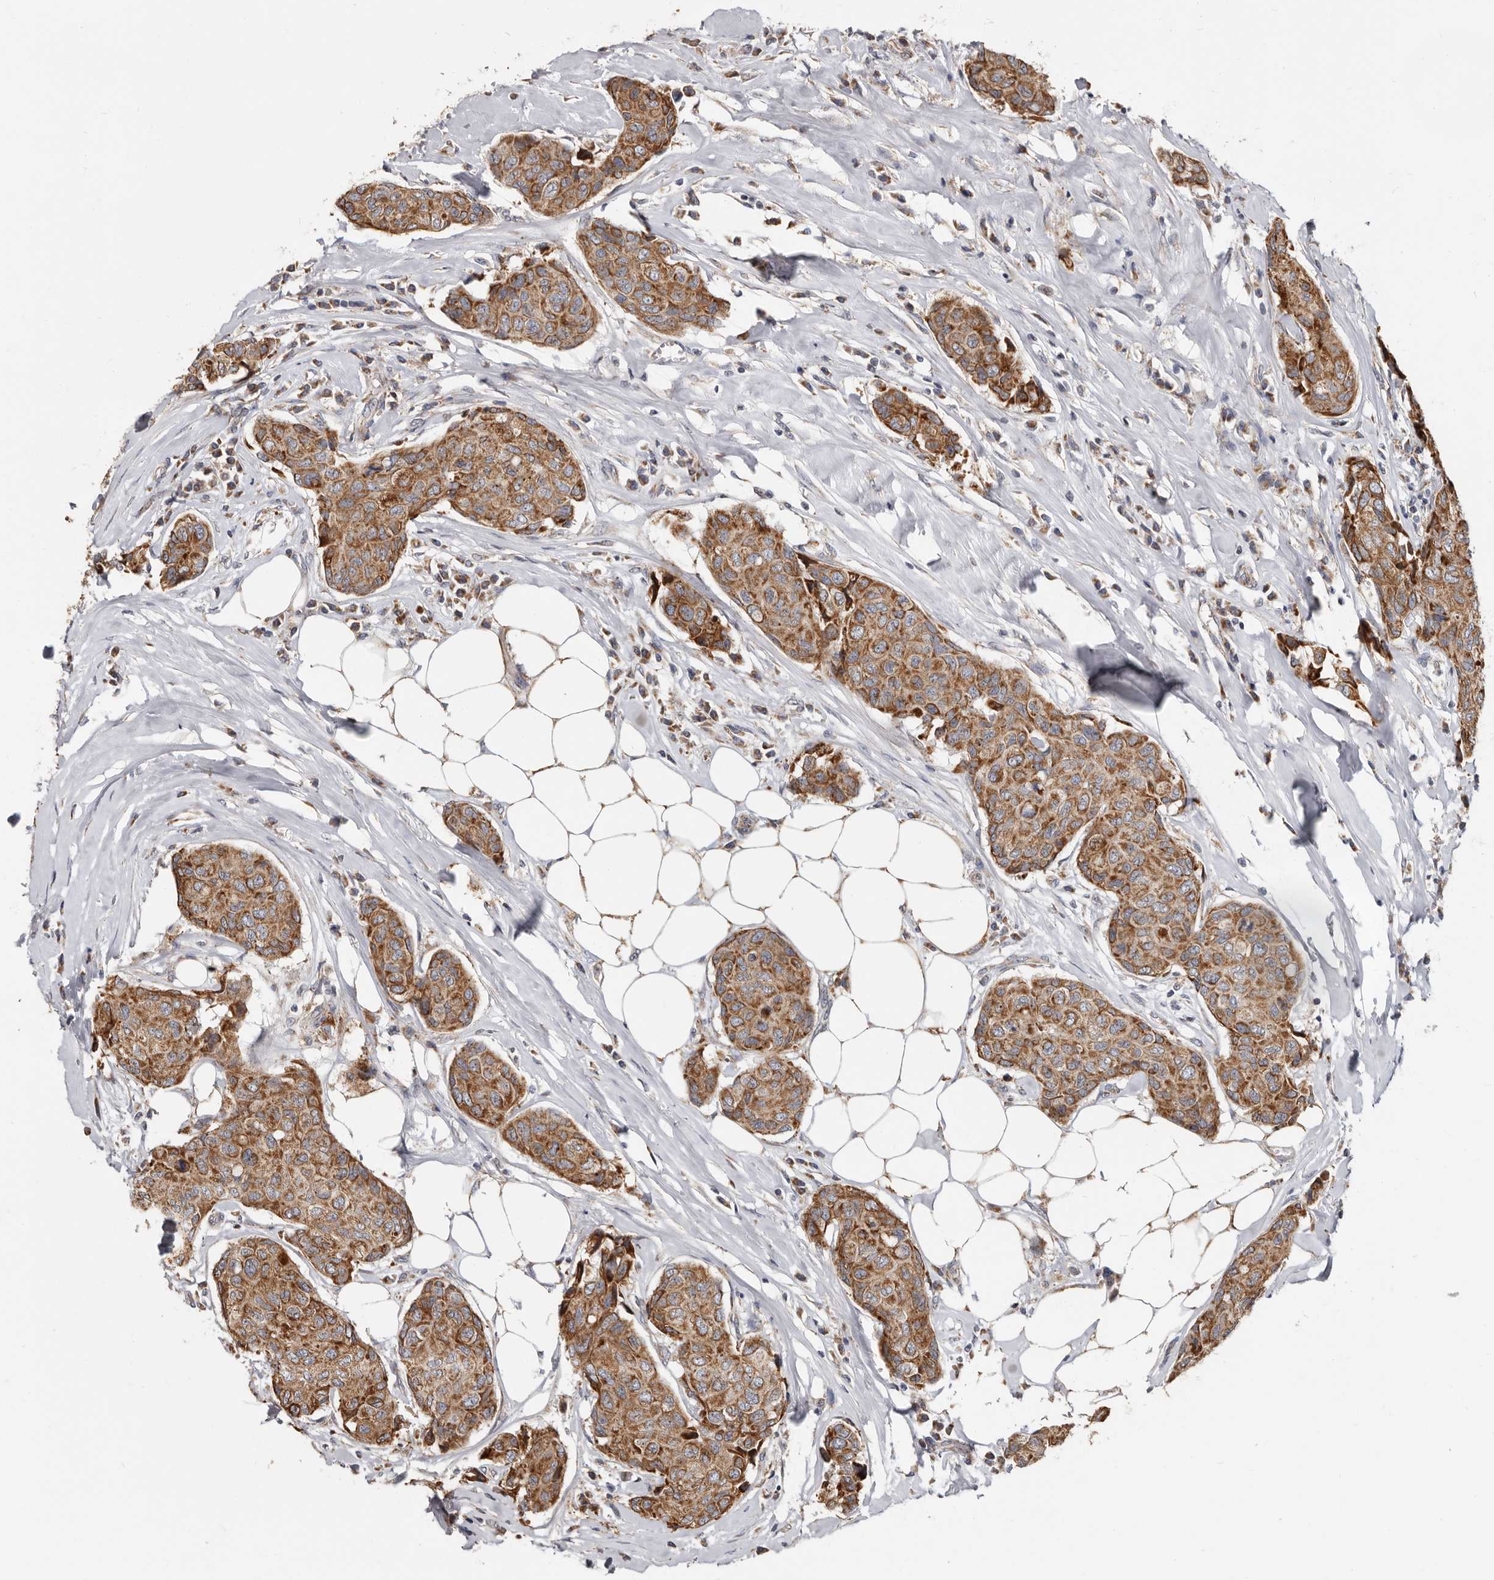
{"staining": {"intensity": "moderate", "quantity": ">75%", "location": "cytoplasmic/membranous"}, "tissue": "breast cancer", "cell_type": "Tumor cells", "image_type": "cancer", "snomed": [{"axis": "morphology", "description": "Duct carcinoma"}, {"axis": "topography", "description": "Breast"}], "caption": "Immunohistochemical staining of invasive ductal carcinoma (breast) shows medium levels of moderate cytoplasmic/membranous protein expression in about >75% of tumor cells.", "gene": "MRPL18", "patient": {"sex": "female", "age": 80}}